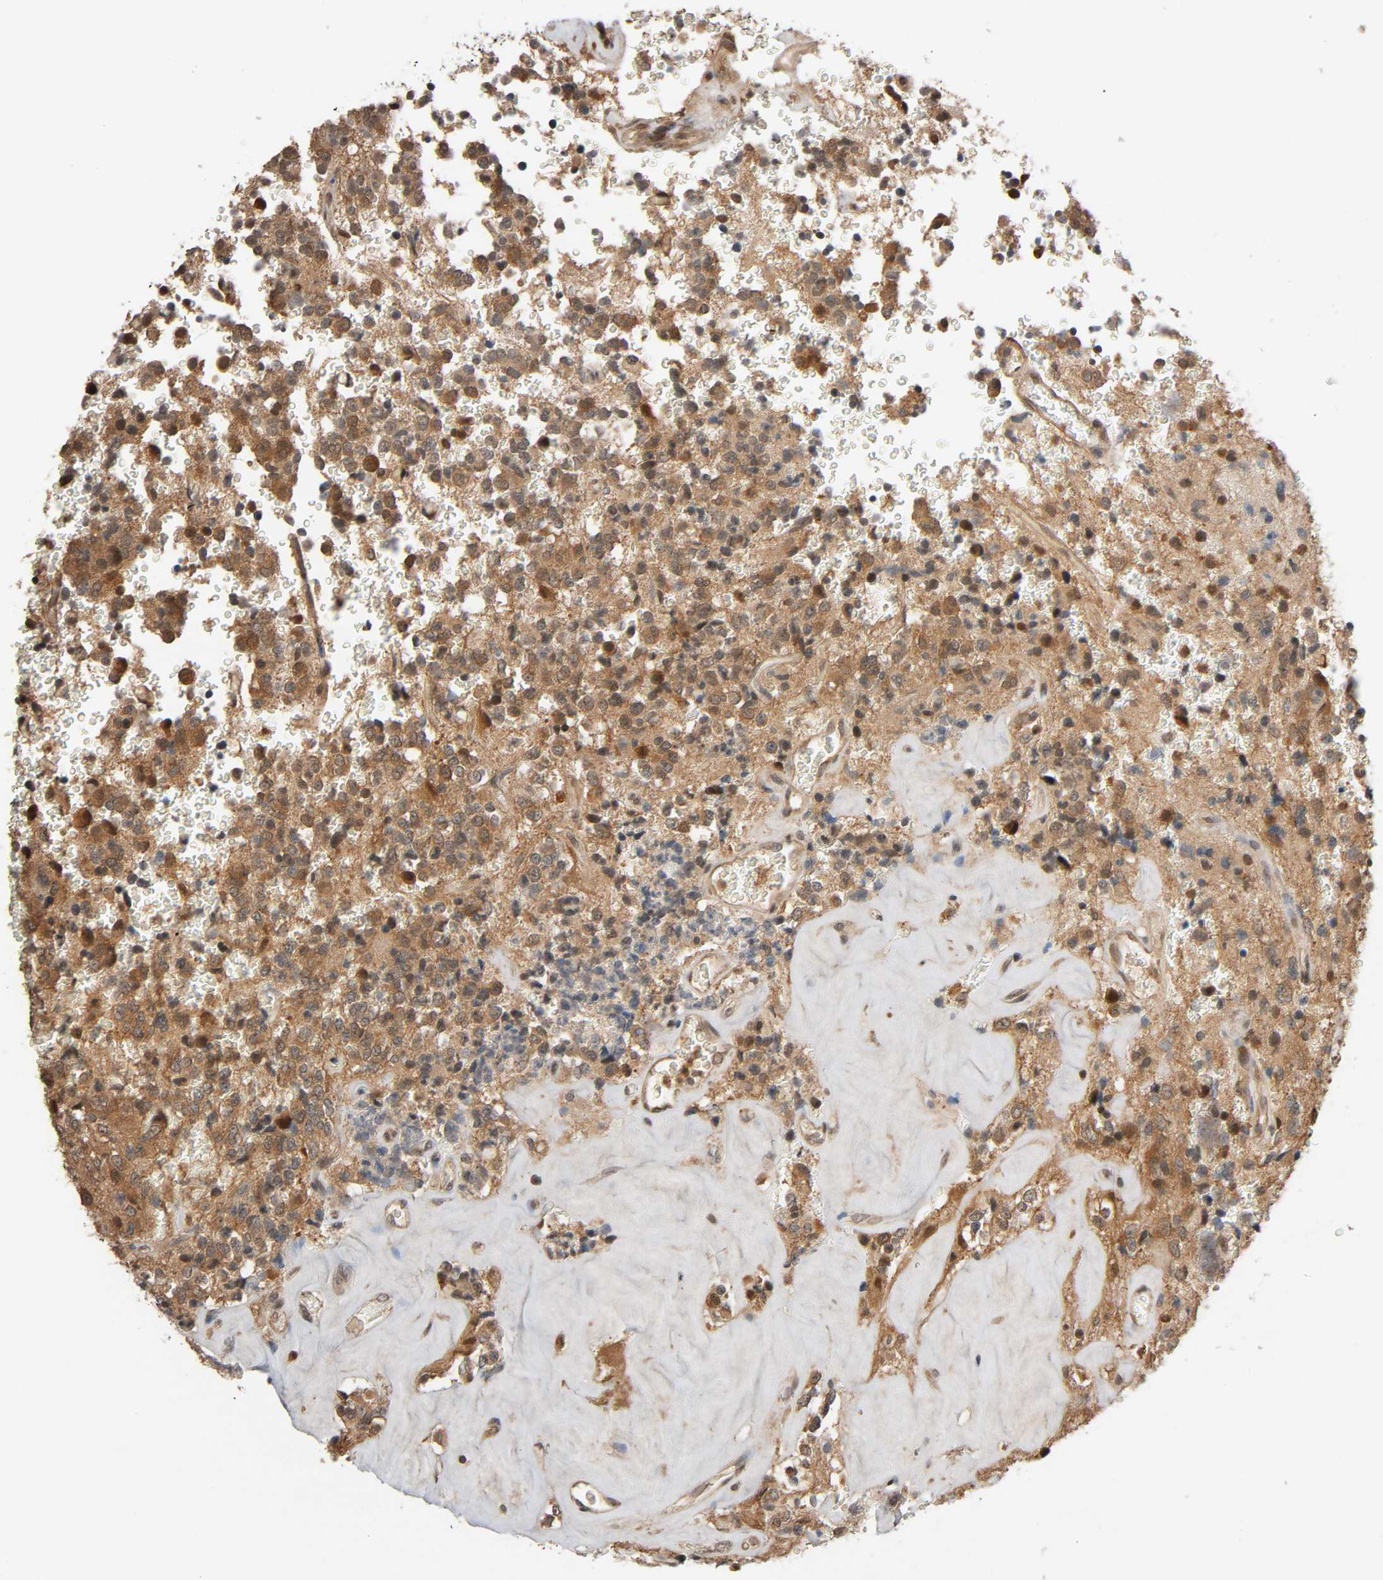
{"staining": {"intensity": "moderate", "quantity": "25%-75%", "location": "cytoplasmic/membranous,nuclear"}, "tissue": "glioma", "cell_type": "Tumor cells", "image_type": "cancer", "snomed": [{"axis": "morphology", "description": "Glioma, malignant, High grade"}, {"axis": "topography", "description": "pancreas cauda"}], "caption": "Glioma was stained to show a protein in brown. There is medium levels of moderate cytoplasmic/membranous and nuclear staining in about 25%-75% of tumor cells. (IHC, brightfield microscopy, high magnification).", "gene": "NEDD8", "patient": {"sex": "male", "age": 60}}